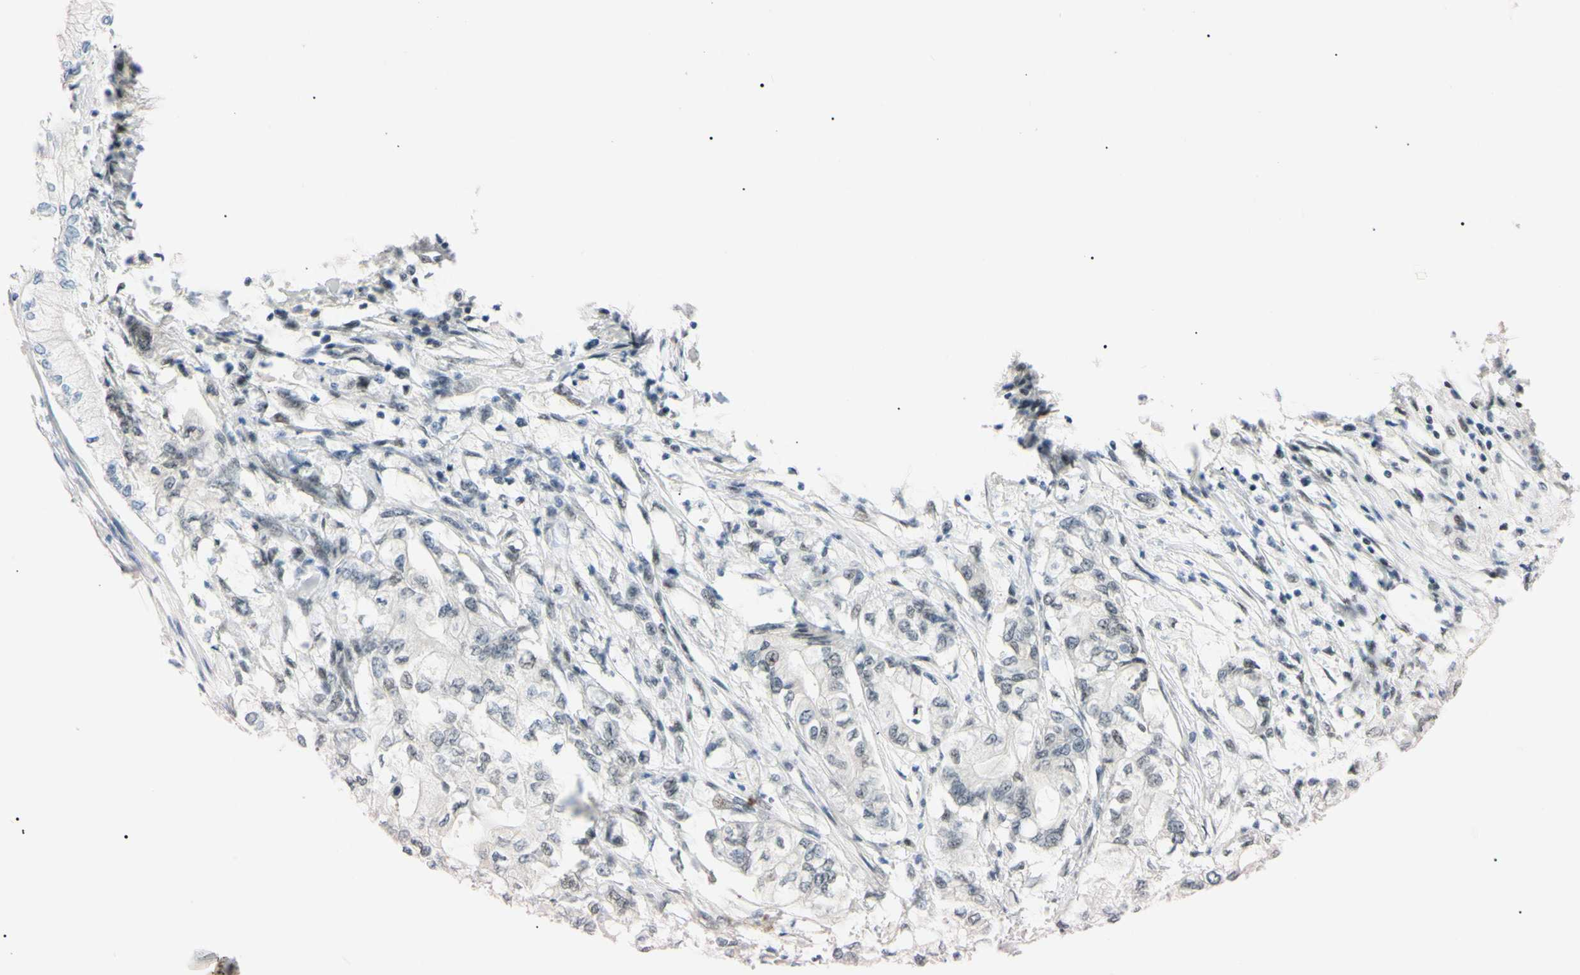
{"staining": {"intensity": "negative", "quantity": "none", "location": "none"}, "tissue": "pancreatic cancer", "cell_type": "Tumor cells", "image_type": "cancer", "snomed": [{"axis": "morphology", "description": "Adenocarcinoma, NOS"}, {"axis": "topography", "description": "Pancreas"}], "caption": "IHC image of pancreatic cancer stained for a protein (brown), which exhibits no positivity in tumor cells.", "gene": "ZNF134", "patient": {"sex": "male", "age": 70}}